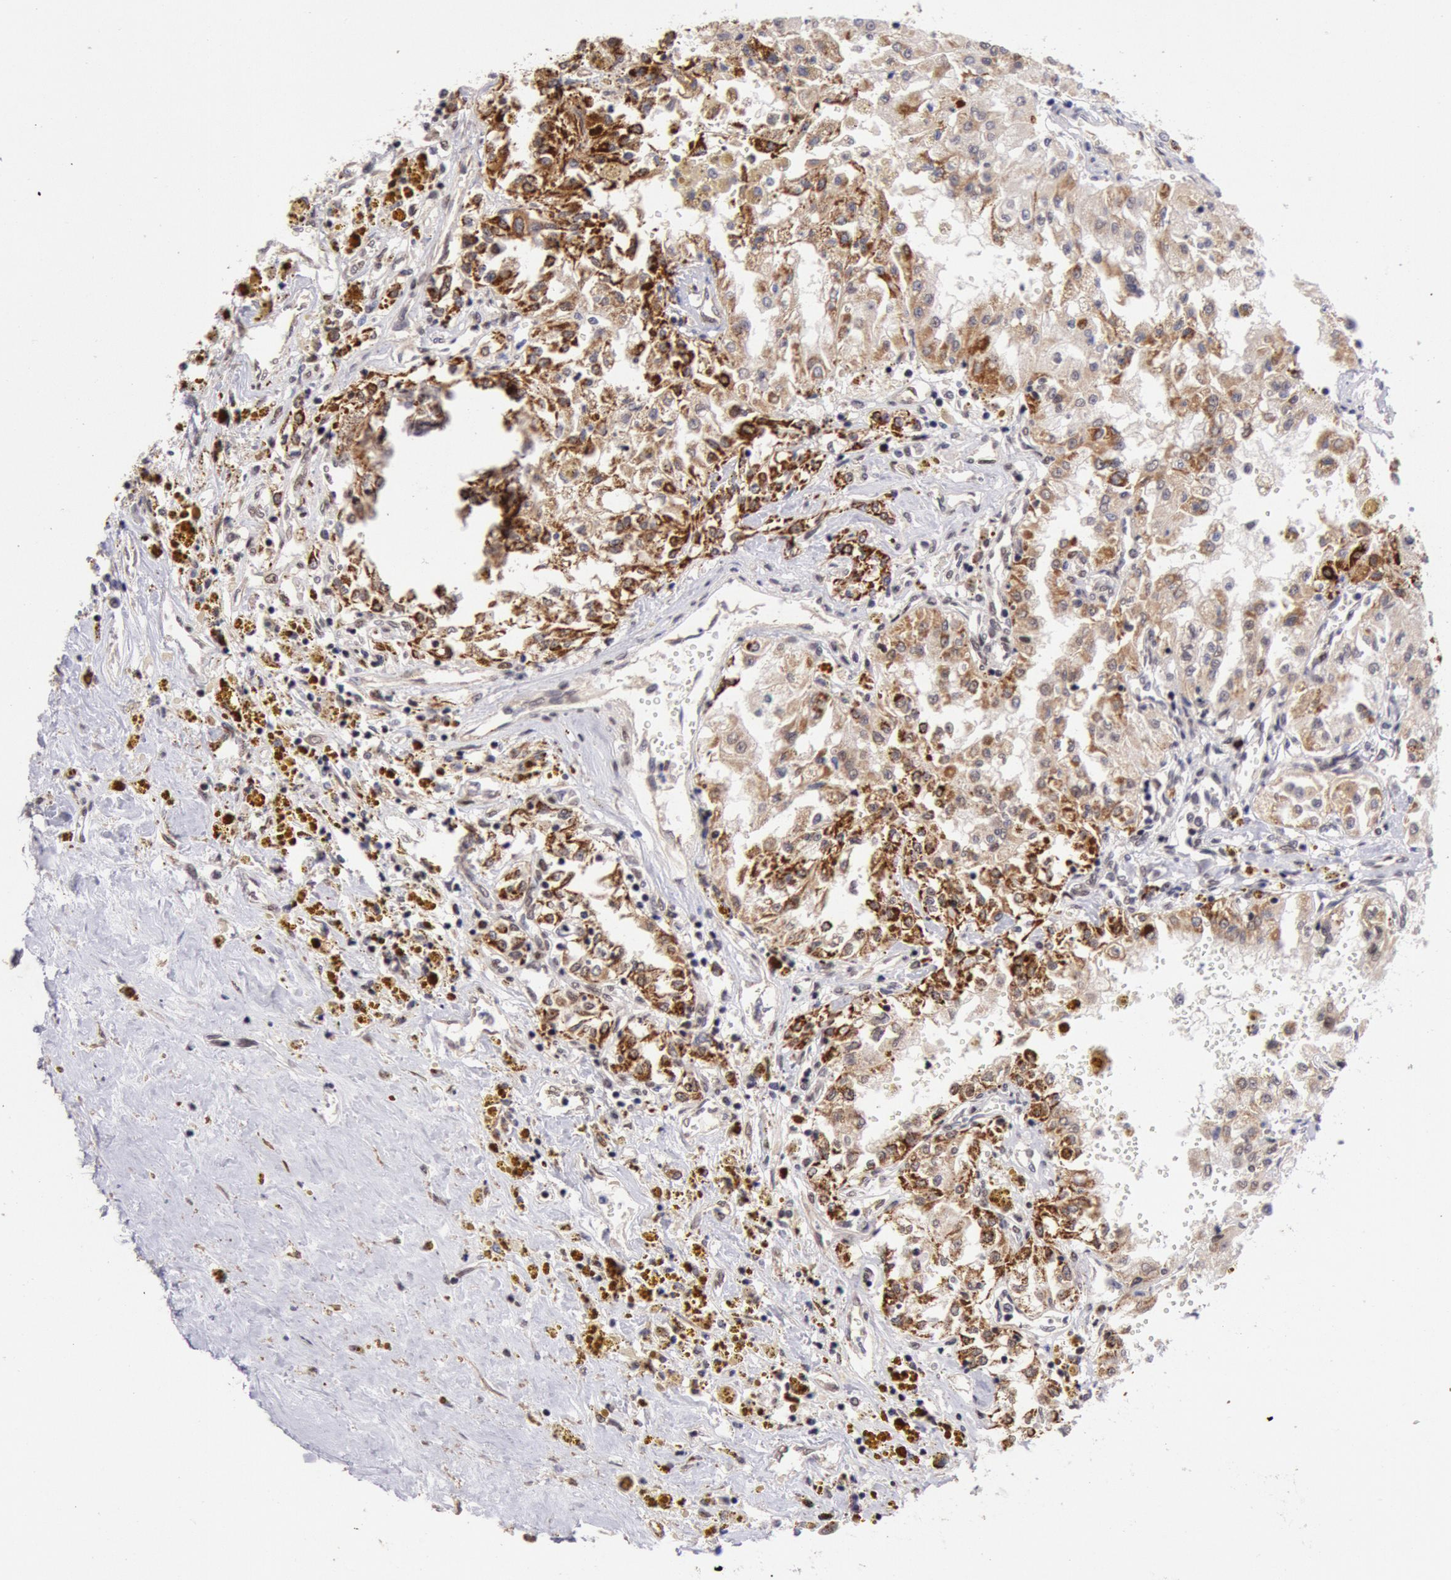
{"staining": {"intensity": "moderate", "quantity": "25%-75%", "location": "cytoplasmic/membranous"}, "tissue": "renal cancer", "cell_type": "Tumor cells", "image_type": "cancer", "snomed": [{"axis": "morphology", "description": "Adenocarcinoma, NOS"}, {"axis": "topography", "description": "Kidney"}], "caption": "Renal cancer (adenocarcinoma) stained with DAB IHC exhibits medium levels of moderate cytoplasmic/membranous staining in approximately 25%-75% of tumor cells.", "gene": "CDKN2B", "patient": {"sex": "male", "age": 78}}